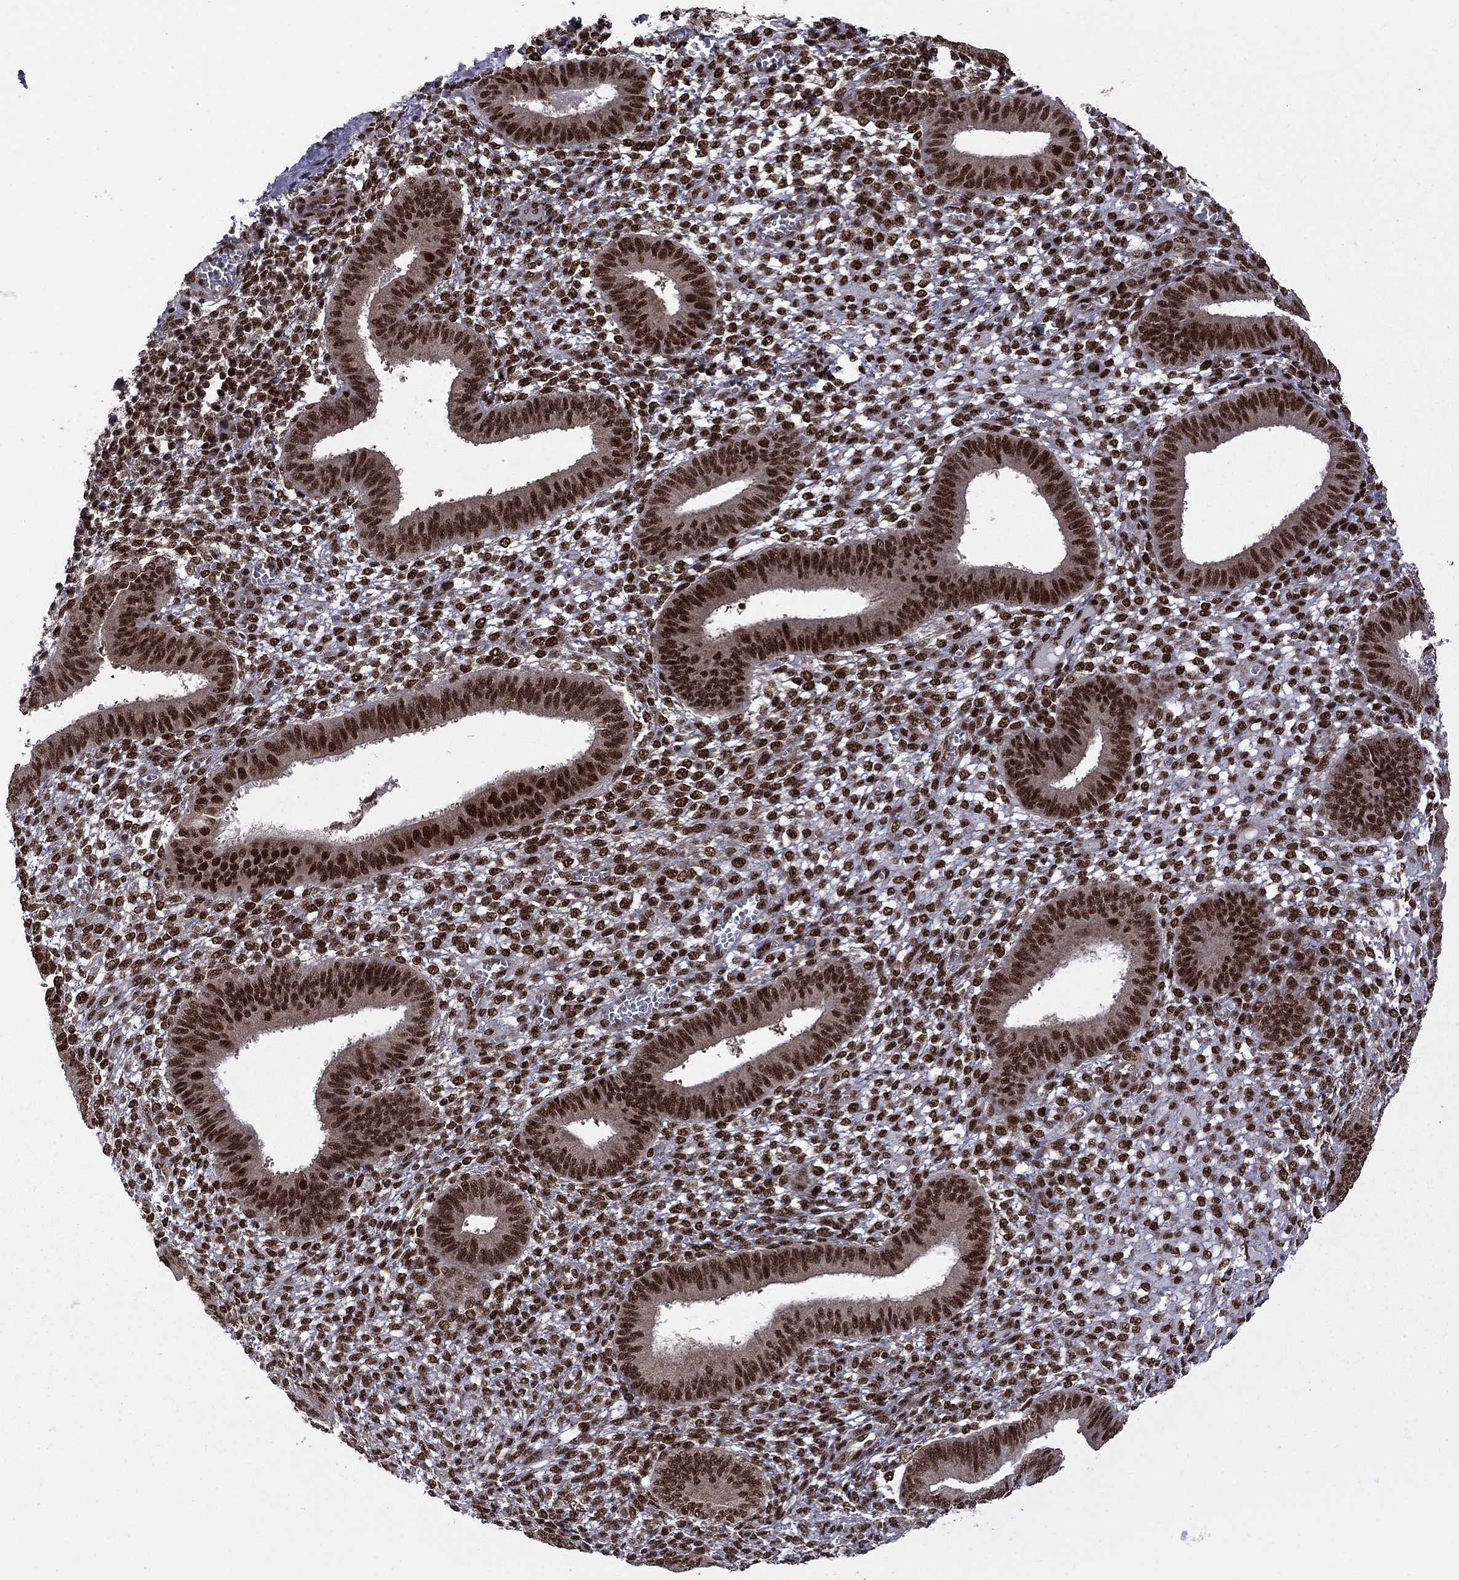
{"staining": {"intensity": "strong", "quantity": ">75%", "location": "nuclear"}, "tissue": "endometrium", "cell_type": "Cells in endometrial stroma", "image_type": "normal", "snomed": [{"axis": "morphology", "description": "Normal tissue, NOS"}, {"axis": "topography", "description": "Endometrium"}], "caption": "Protein staining of unremarkable endometrium exhibits strong nuclear expression in approximately >75% of cells in endometrial stroma. (brown staining indicates protein expression, while blue staining denotes nuclei).", "gene": "MED25", "patient": {"sex": "female", "age": 42}}